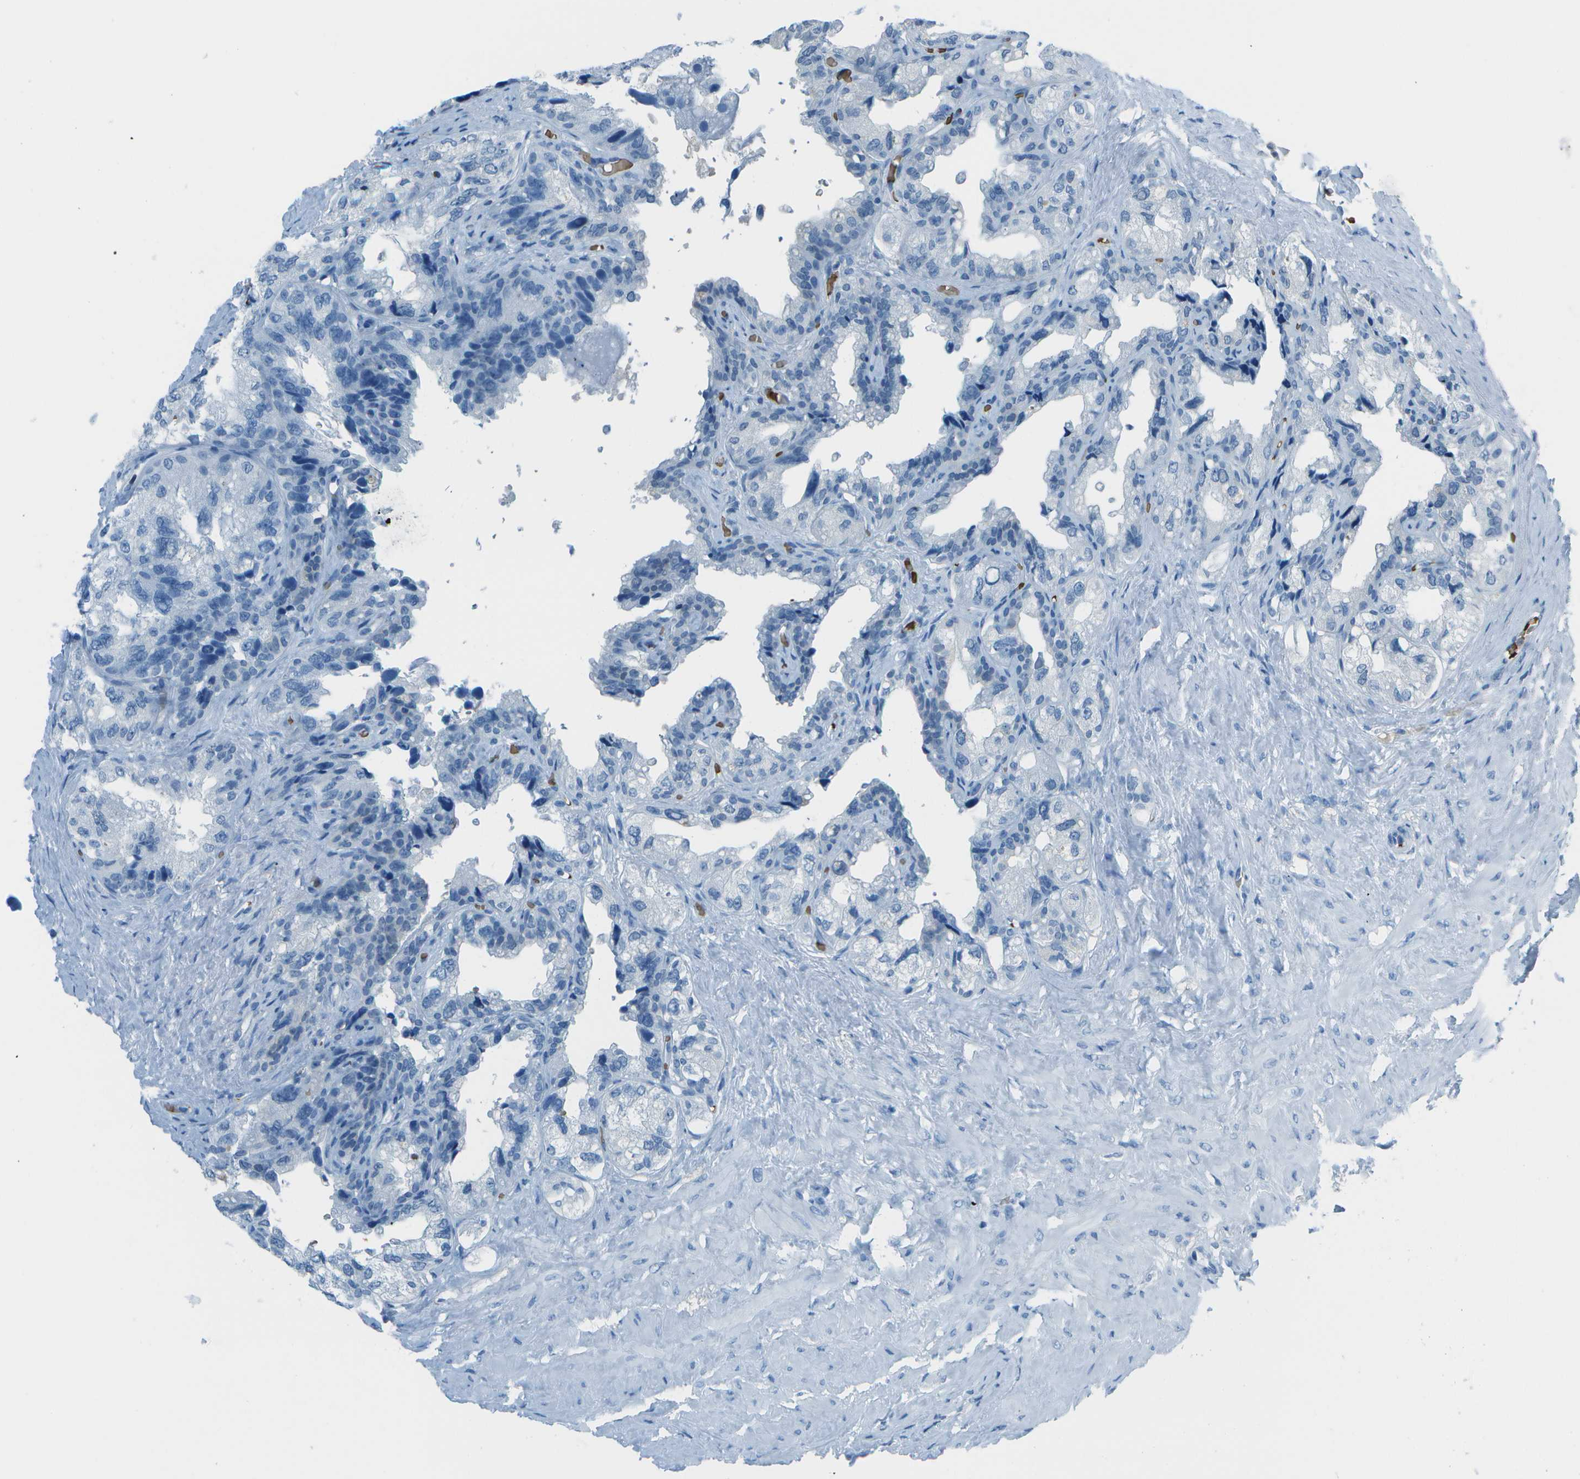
{"staining": {"intensity": "negative", "quantity": "none", "location": "none"}, "tissue": "seminal vesicle", "cell_type": "Glandular cells", "image_type": "normal", "snomed": [{"axis": "morphology", "description": "Normal tissue, NOS"}, {"axis": "topography", "description": "Seminal veicle"}], "caption": "High power microscopy photomicrograph of an immunohistochemistry histopathology image of normal seminal vesicle, revealing no significant expression in glandular cells.", "gene": "ASL", "patient": {"sex": "male", "age": 68}}